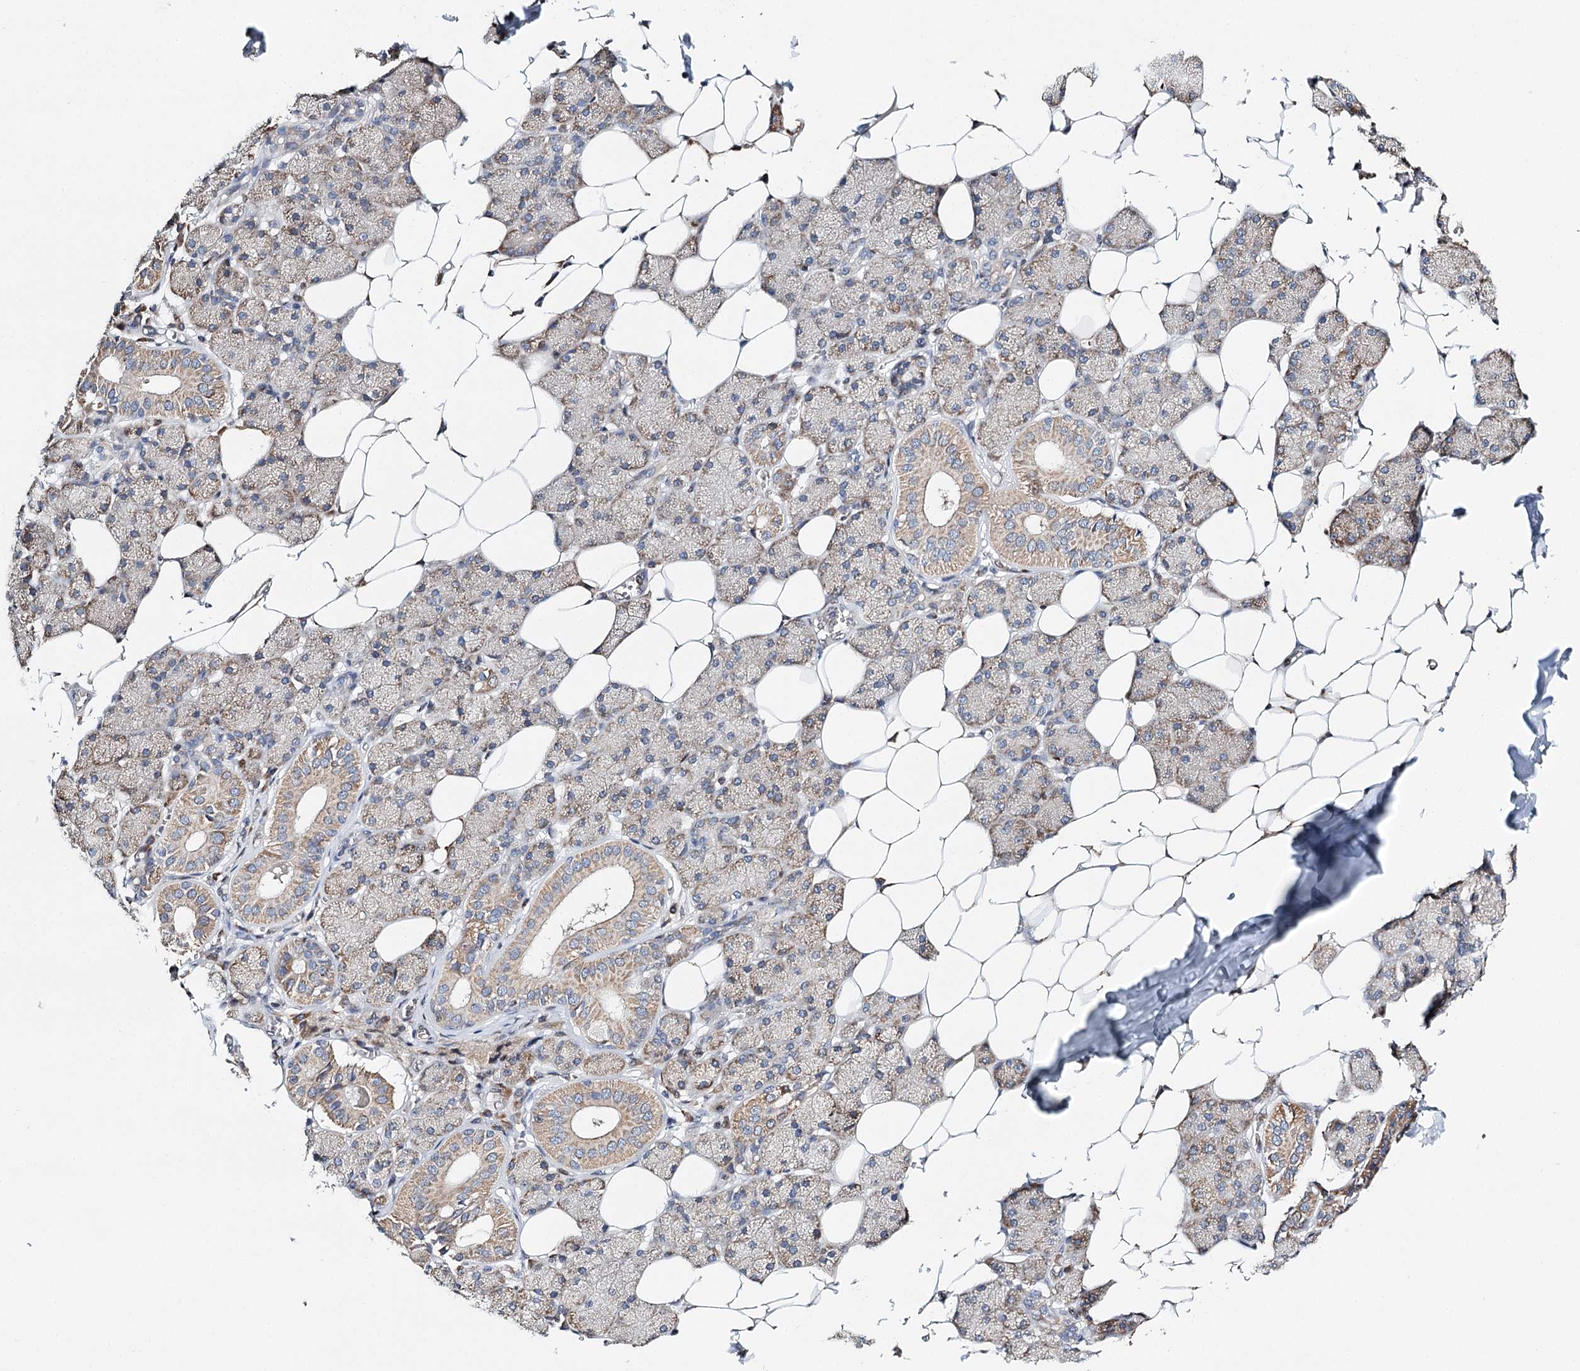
{"staining": {"intensity": "moderate", "quantity": "25%-75%", "location": "cytoplasmic/membranous"}, "tissue": "salivary gland", "cell_type": "Glandular cells", "image_type": "normal", "snomed": [{"axis": "morphology", "description": "Normal tissue, NOS"}, {"axis": "topography", "description": "Salivary gland"}], "caption": "Immunohistochemistry staining of unremarkable salivary gland, which reveals medium levels of moderate cytoplasmic/membranous expression in approximately 25%-75% of glandular cells indicating moderate cytoplasmic/membranous protein staining. The staining was performed using DAB (3,3'-diaminobenzidine) (brown) for protein detection and nuclei were counterstained in hematoxylin (blue).", "gene": "CFAP46", "patient": {"sex": "female", "age": 33}}